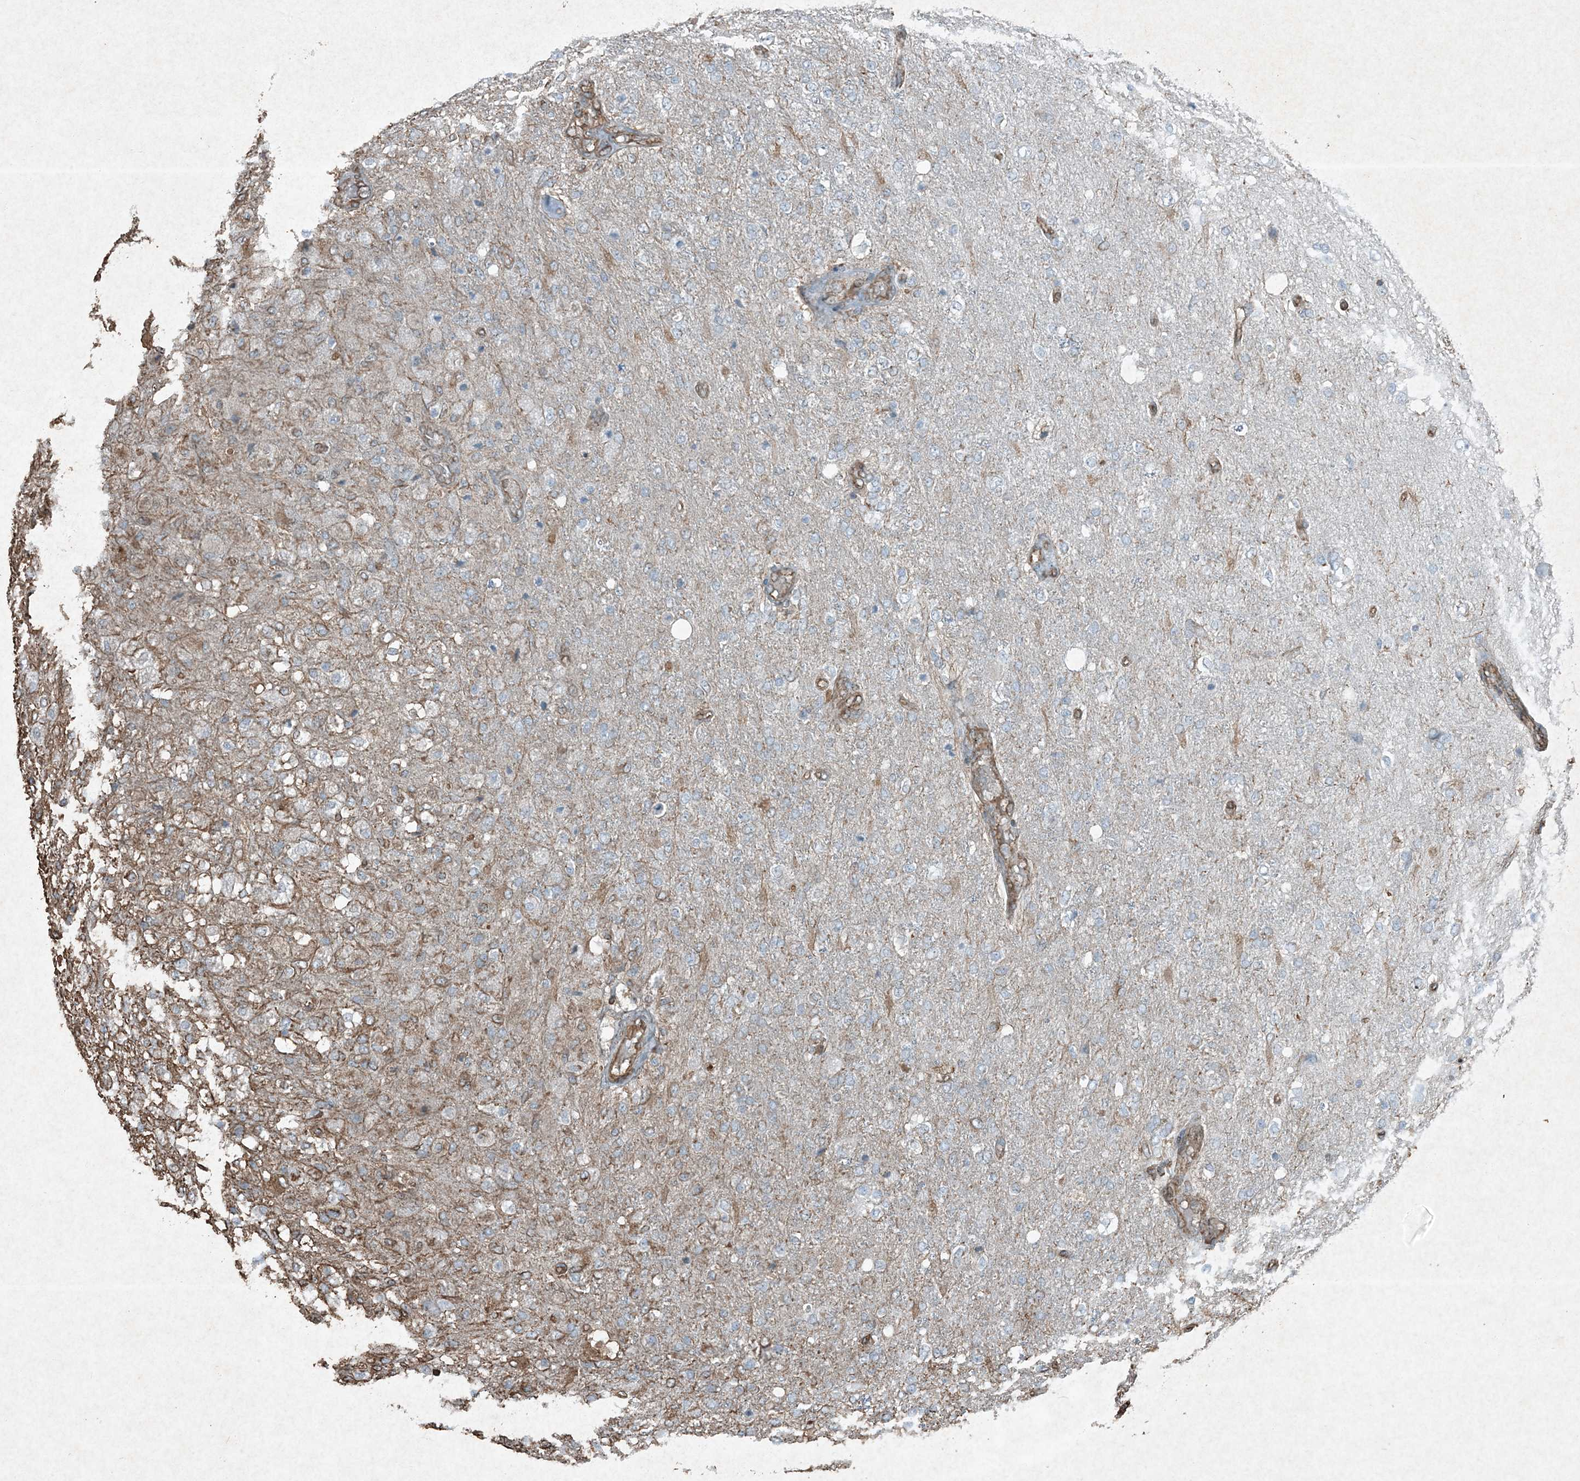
{"staining": {"intensity": "weak", "quantity": "<25%", "location": "cytoplasmic/membranous"}, "tissue": "glioma", "cell_type": "Tumor cells", "image_type": "cancer", "snomed": [{"axis": "morphology", "description": "Normal tissue, NOS"}, {"axis": "morphology", "description": "Glioma, malignant, High grade"}, {"axis": "topography", "description": "Cerebral cortex"}], "caption": "A histopathology image of malignant glioma (high-grade) stained for a protein demonstrates no brown staining in tumor cells.", "gene": "RYK", "patient": {"sex": "male", "age": 77}}